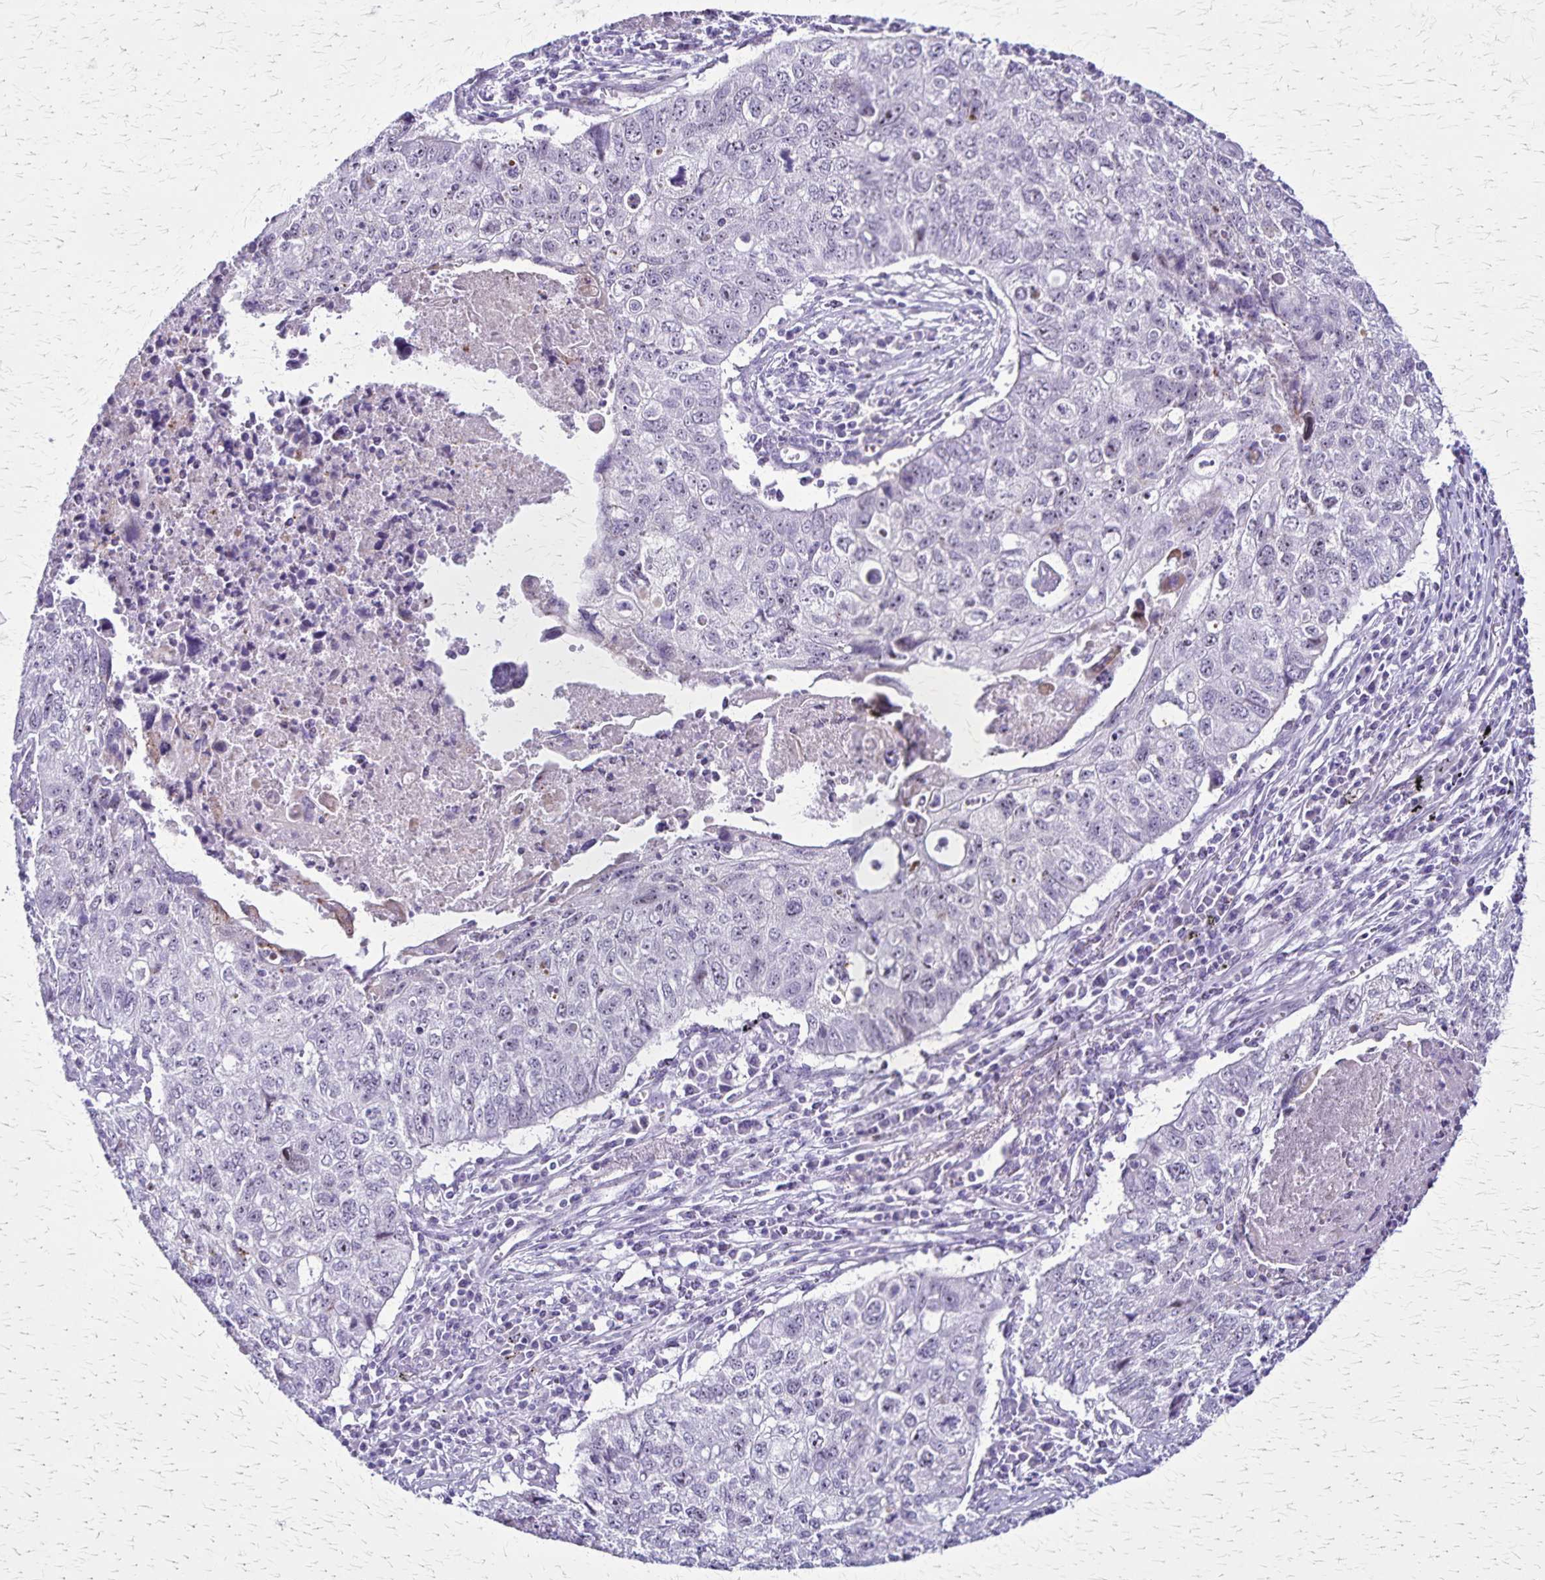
{"staining": {"intensity": "negative", "quantity": "none", "location": "none"}, "tissue": "lung cancer", "cell_type": "Tumor cells", "image_type": "cancer", "snomed": [{"axis": "morphology", "description": "Normal morphology"}, {"axis": "morphology", "description": "Aneuploidy"}, {"axis": "morphology", "description": "Squamous cell carcinoma, NOS"}, {"axis": "topography", "description": "Lymph node"}, {"axis": "topography", "description": "Lung"}], "caption": "This is an immunohistochemistry photomicrograph of lung cancer. There is no staining in tumor cells.", "gene": "OR51B5", "patient": {"sex": "female", "age": 76}}